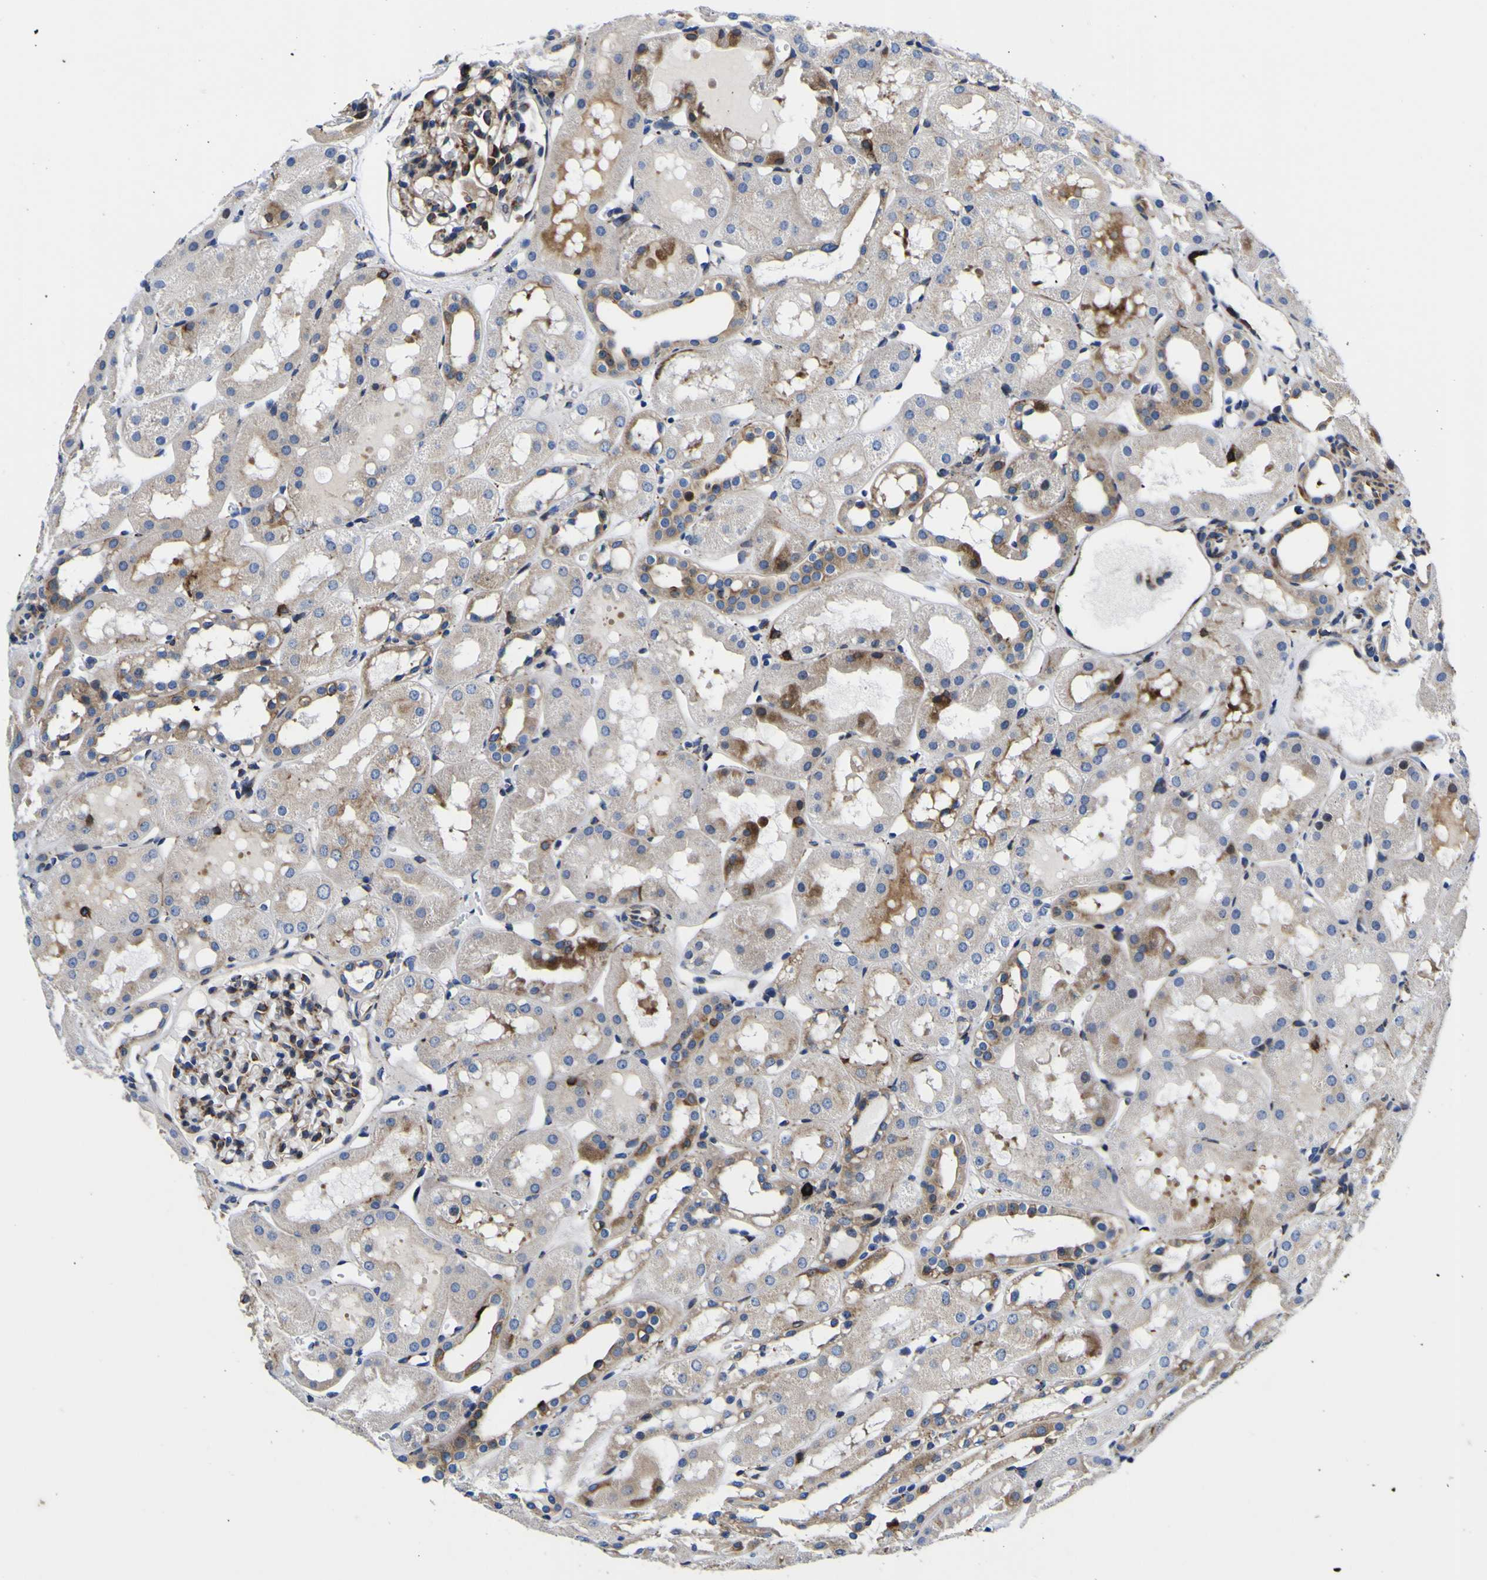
{"staining": {"intensity": "moderate", "quantity": "<25%", "location": "cytoplasmic/membranous"}, "tissue": "kidney", "cell_type": "Cells in glomeruli", "image_type": "normal", "snomed": [{"axis": "morphology", "description": "Normal tissue, NOS"}, {"axis": "topography", "description": "Kidney"}, {"axis": "topography", "description": "Urinary bladder"}], "caption": "This photomicrograph shows immunohistochemistry (IHC) staining of benign human kidney, with low moderate cytoplasmic/membranous positivity in about <25% of cells in glomeruli.", "gene": "SCD", "patient": {"sex": "male", "age": 16}}